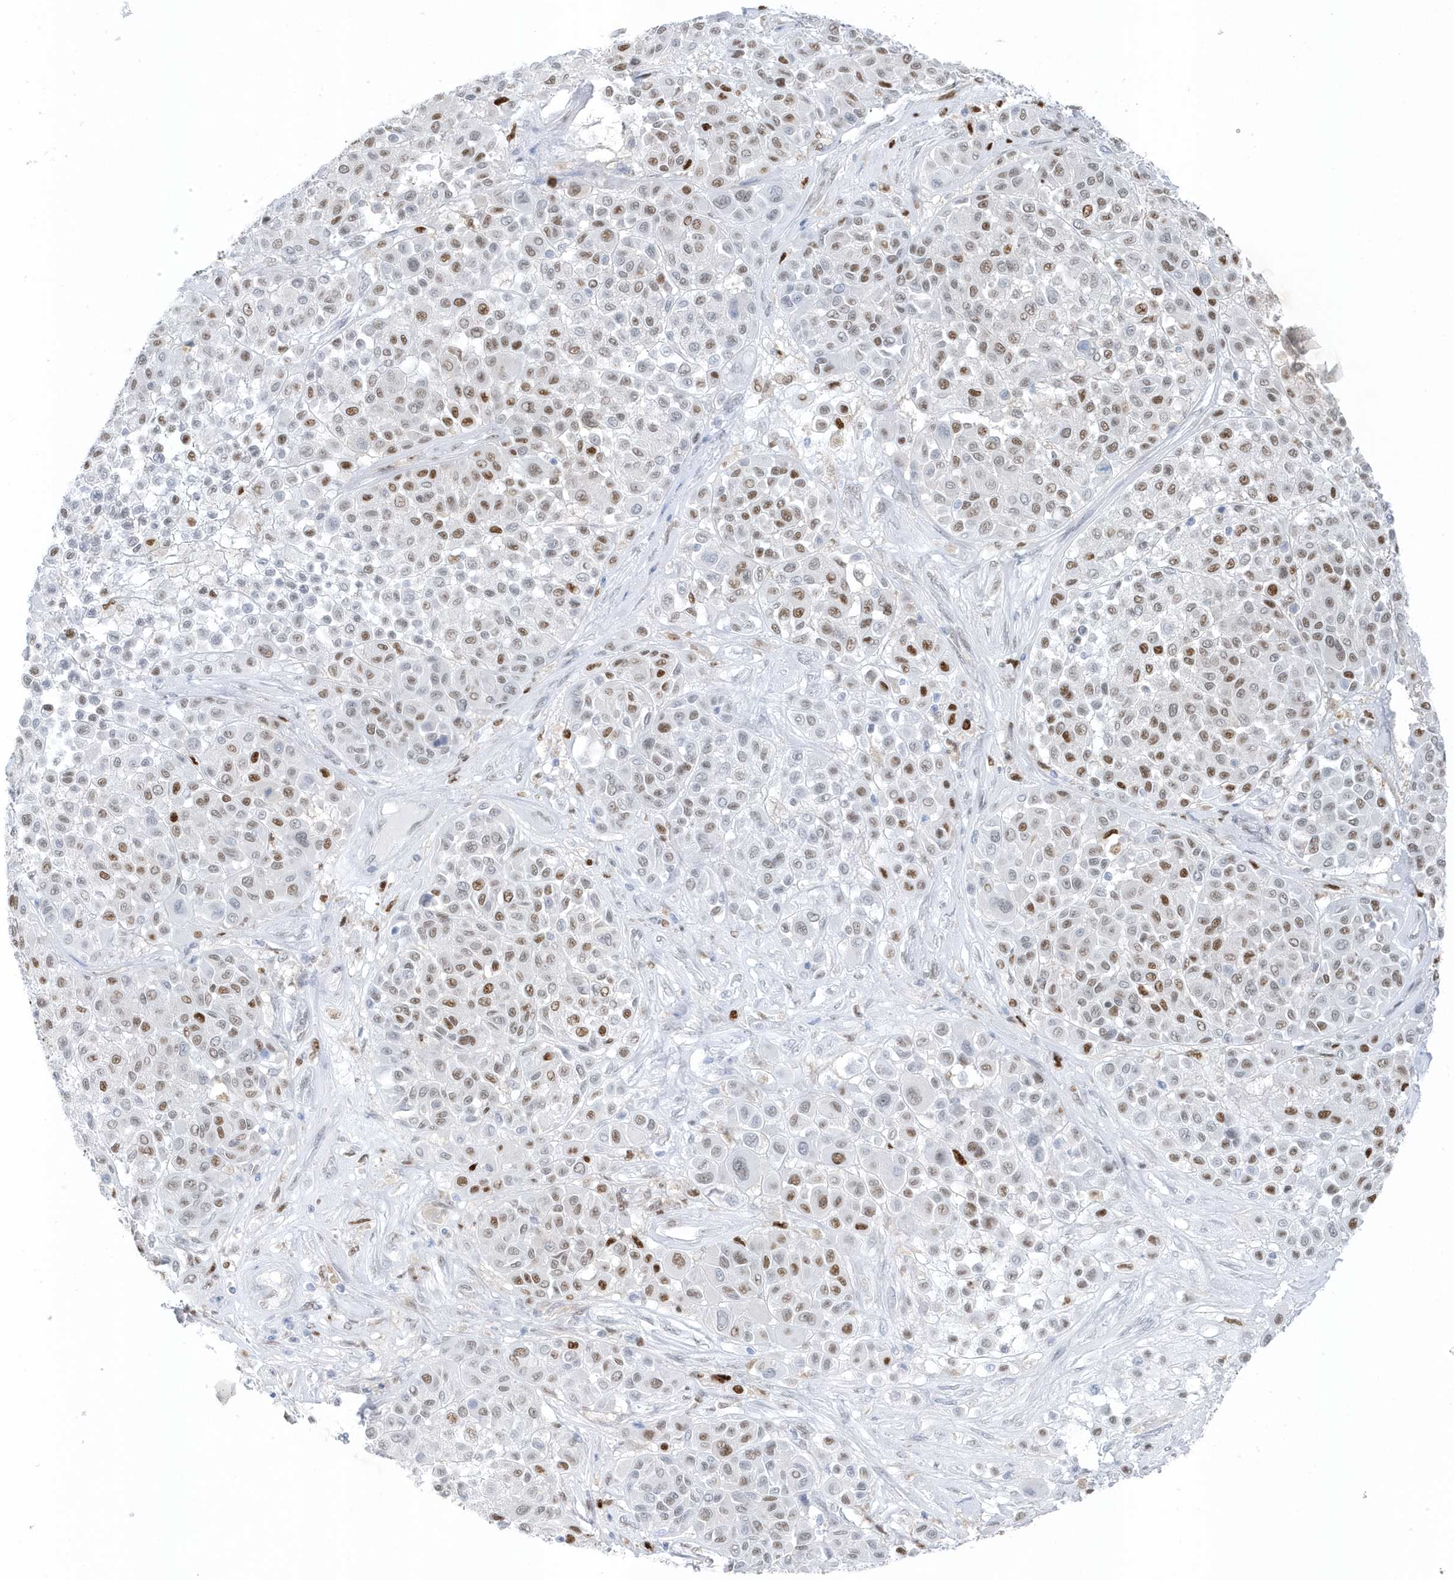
{"staining": {"intensity": "moderate", "quantity": "25%-75%", "location": "nuclear"}, "tissue": "melanoma", "cell_type": "Tumor cells", "image_type": "cancer", "snomed": [{"axis": "morphology", "description": "Malignant melanoma, Metastatic site"}, {"axis": "topography", "description": "Soft tissue"}], "caption": "Approximately 25%-75% of tumor cells in human melanoma display moderate nuclear protein positivity as visualized by brown immunohistochemical staining.", "gene": "SMIM34", "patient": {"sex": "male", "age": 41}}